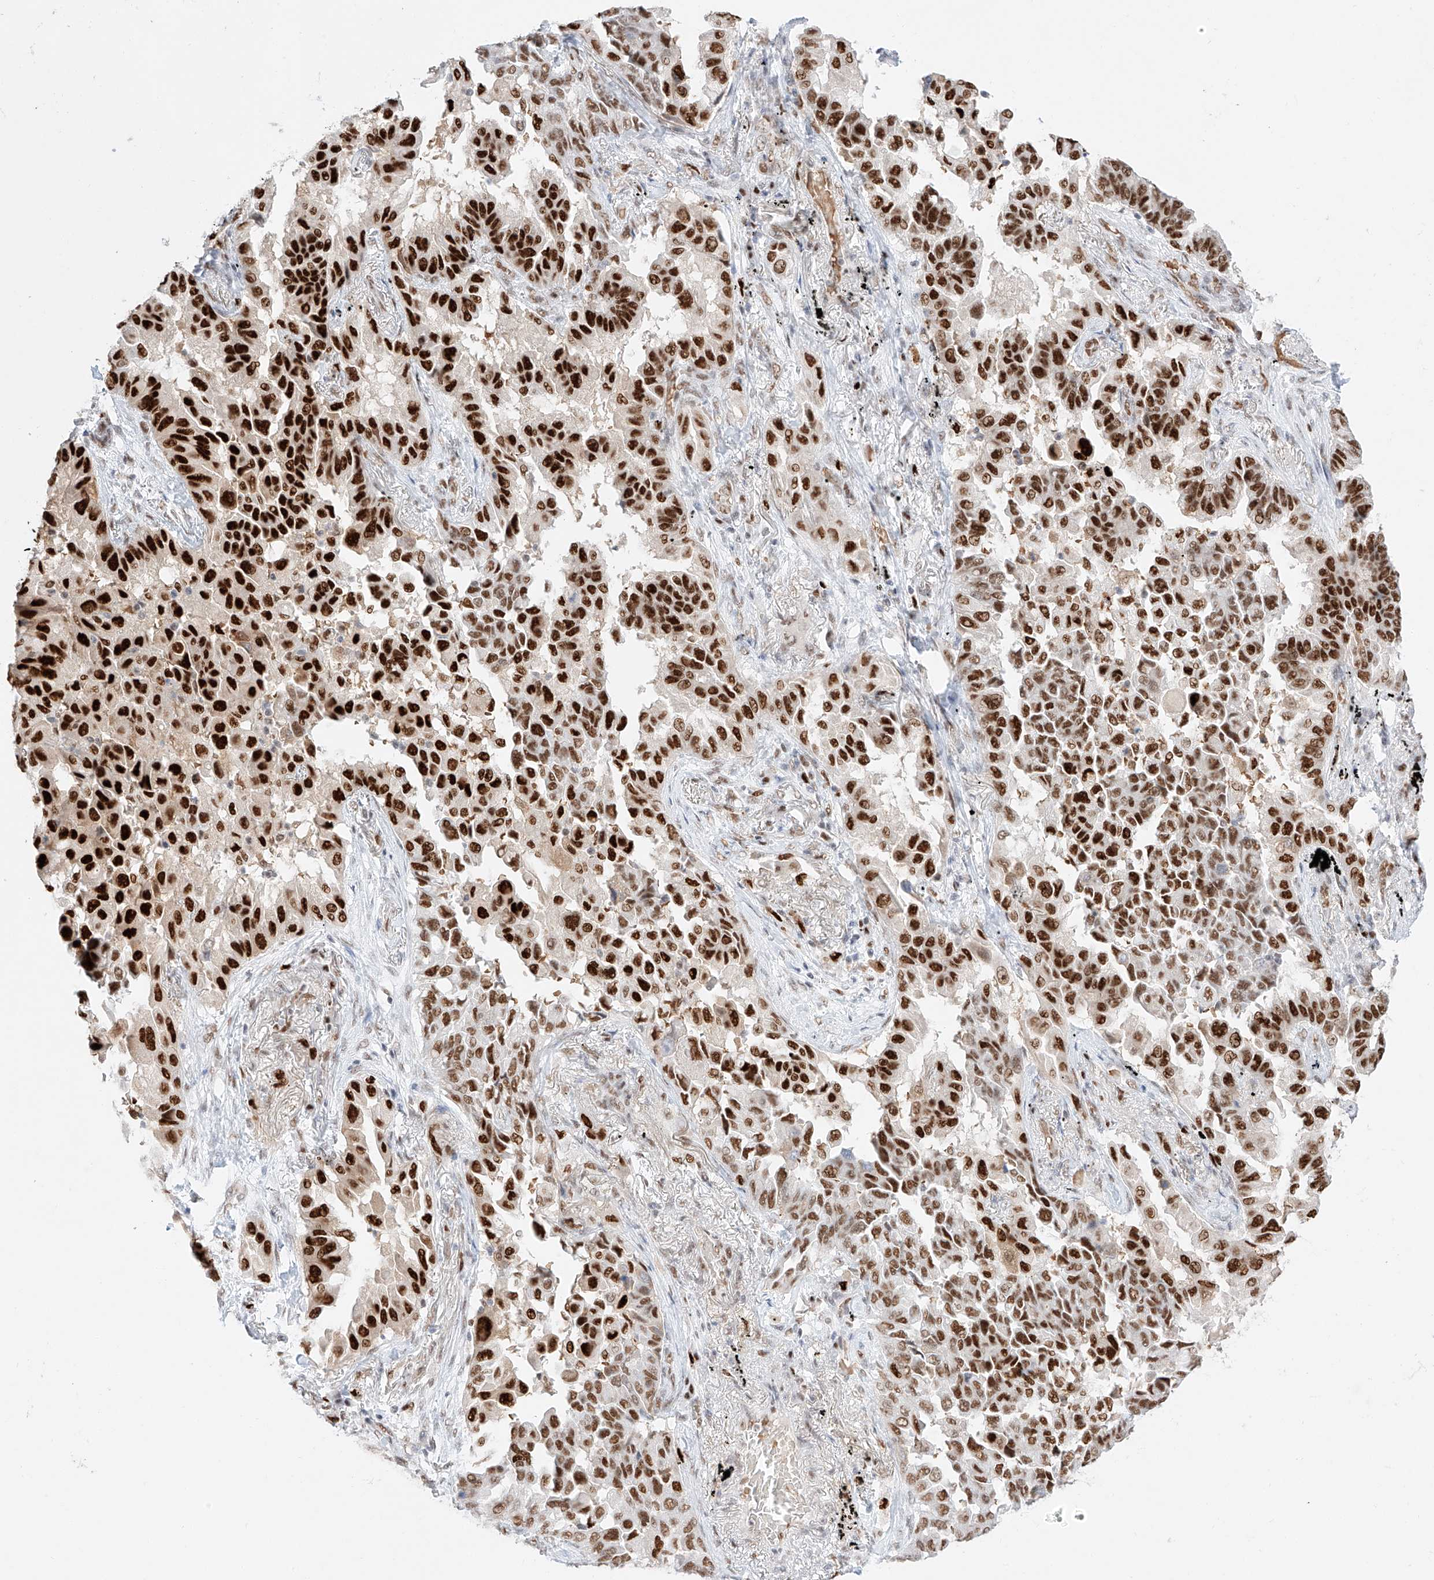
{"staining": {"intensity": "strong", "quantity": ">75%", "location": "nuclear"}, "tissue": "lung cancer", "cell_type": "Tumor cells", "image_type": "cancer", "snomed": [{"axis": "morphology", "description": "Adenocarcinoma, NOS"}, {"axis": "topography", "description": "Lung"}], "caption": "DAB (3,3'-diaminobenzidine) immunohistochemical staining of lung cancer (adenocarcinoma) displays strong nuclear protein expression in approximately >75% of tumor cells.", "gene": "APIP", "patient": {"sex": "female", "age": 67}}